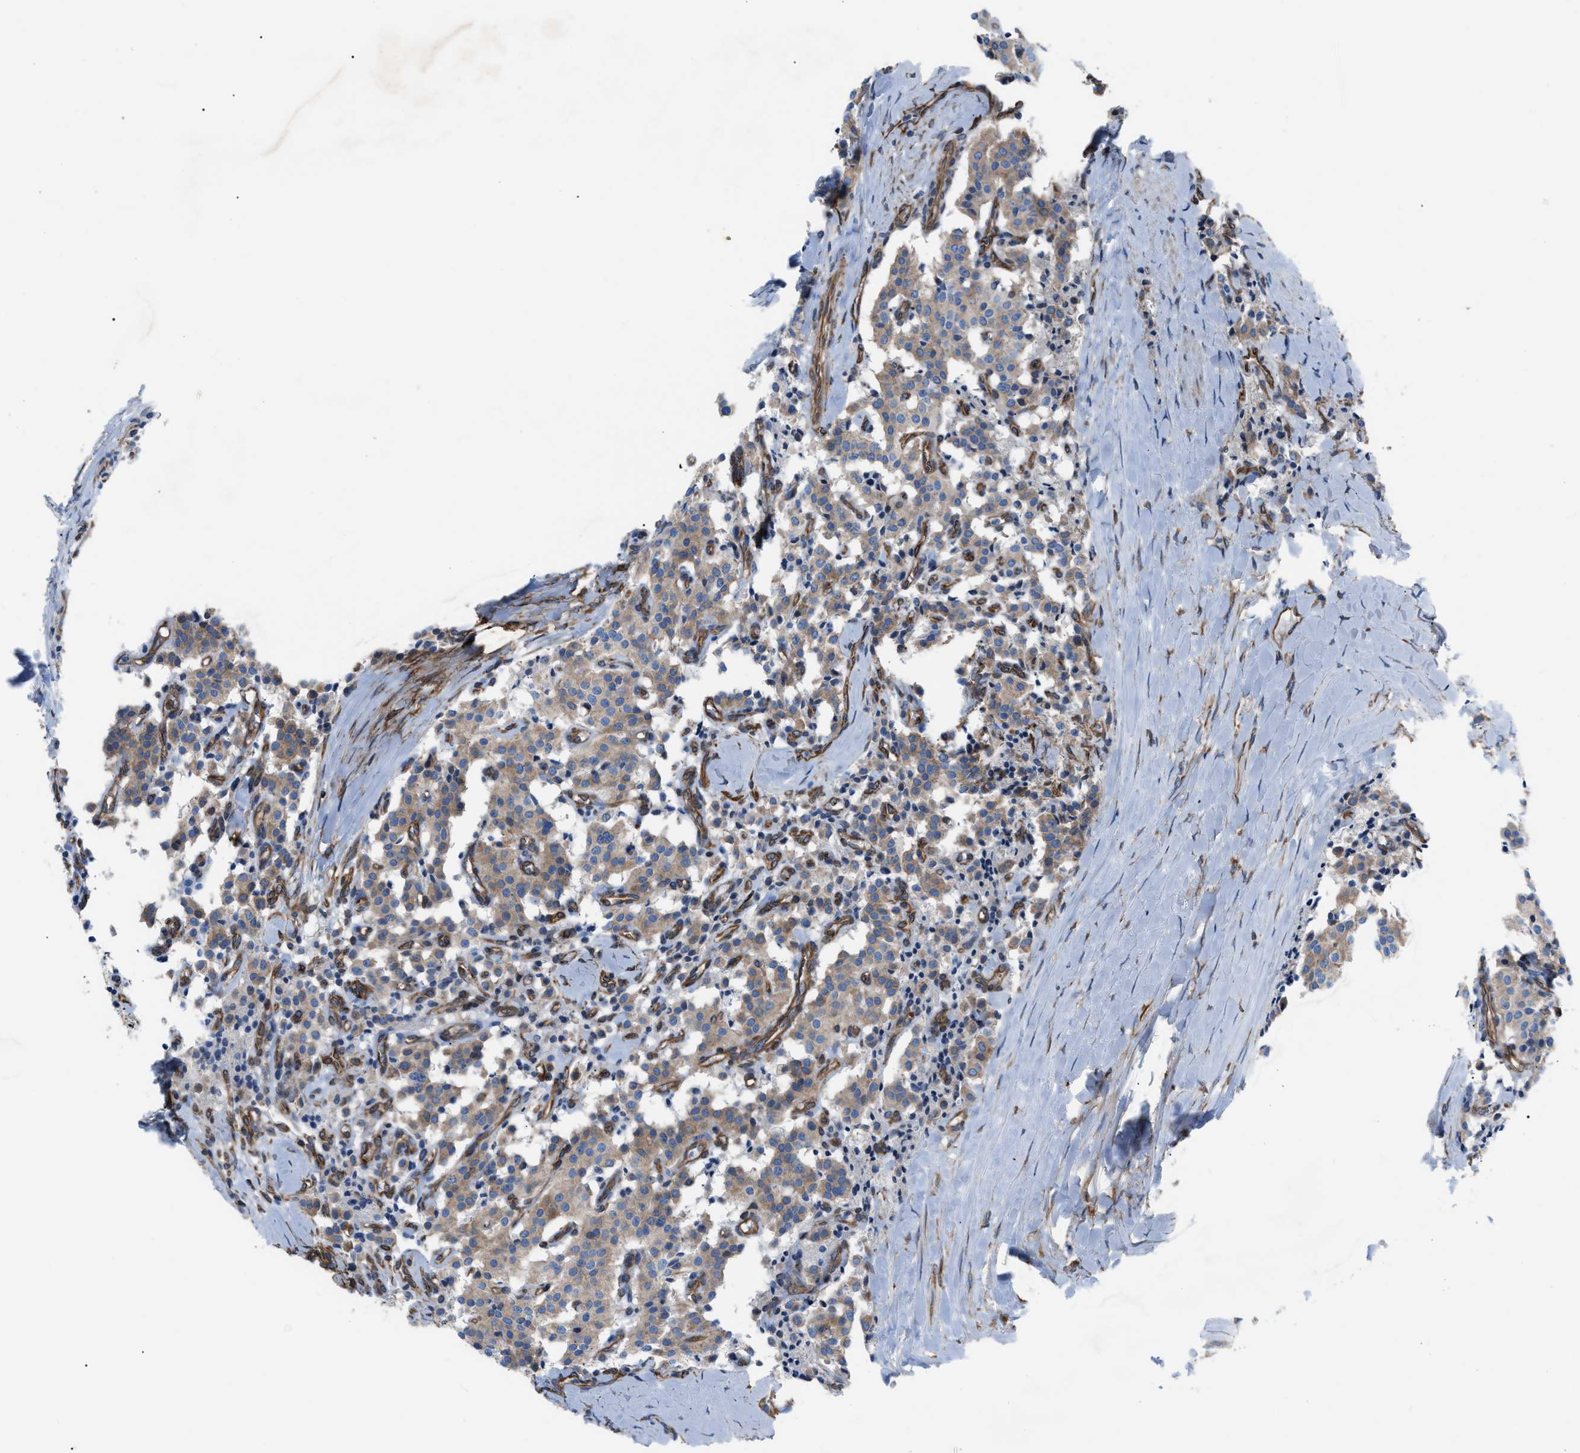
{"staining": {"intensity": "weak", "quantity": ">75%", "location": "cytoplasmic/membranous"}, "tissue": "carcinoid", "cell_type": "Tumor cells", "image_type": "cancer", "snomed": [{"axis": "morphology", "description": "Carcinoid, malignant, NOS"}, {"axis": "topography", "description": "Lung"}], "caption": "IHC (DAB (3,3'-diaminobenzidine)) staining of human carcinoid demonstrates weak cytoplasmic/membranous protein staining in approximately >75% of tumor cells.", "gene": "DMAC1", "patient": {"sex": "male", "age": 30}}